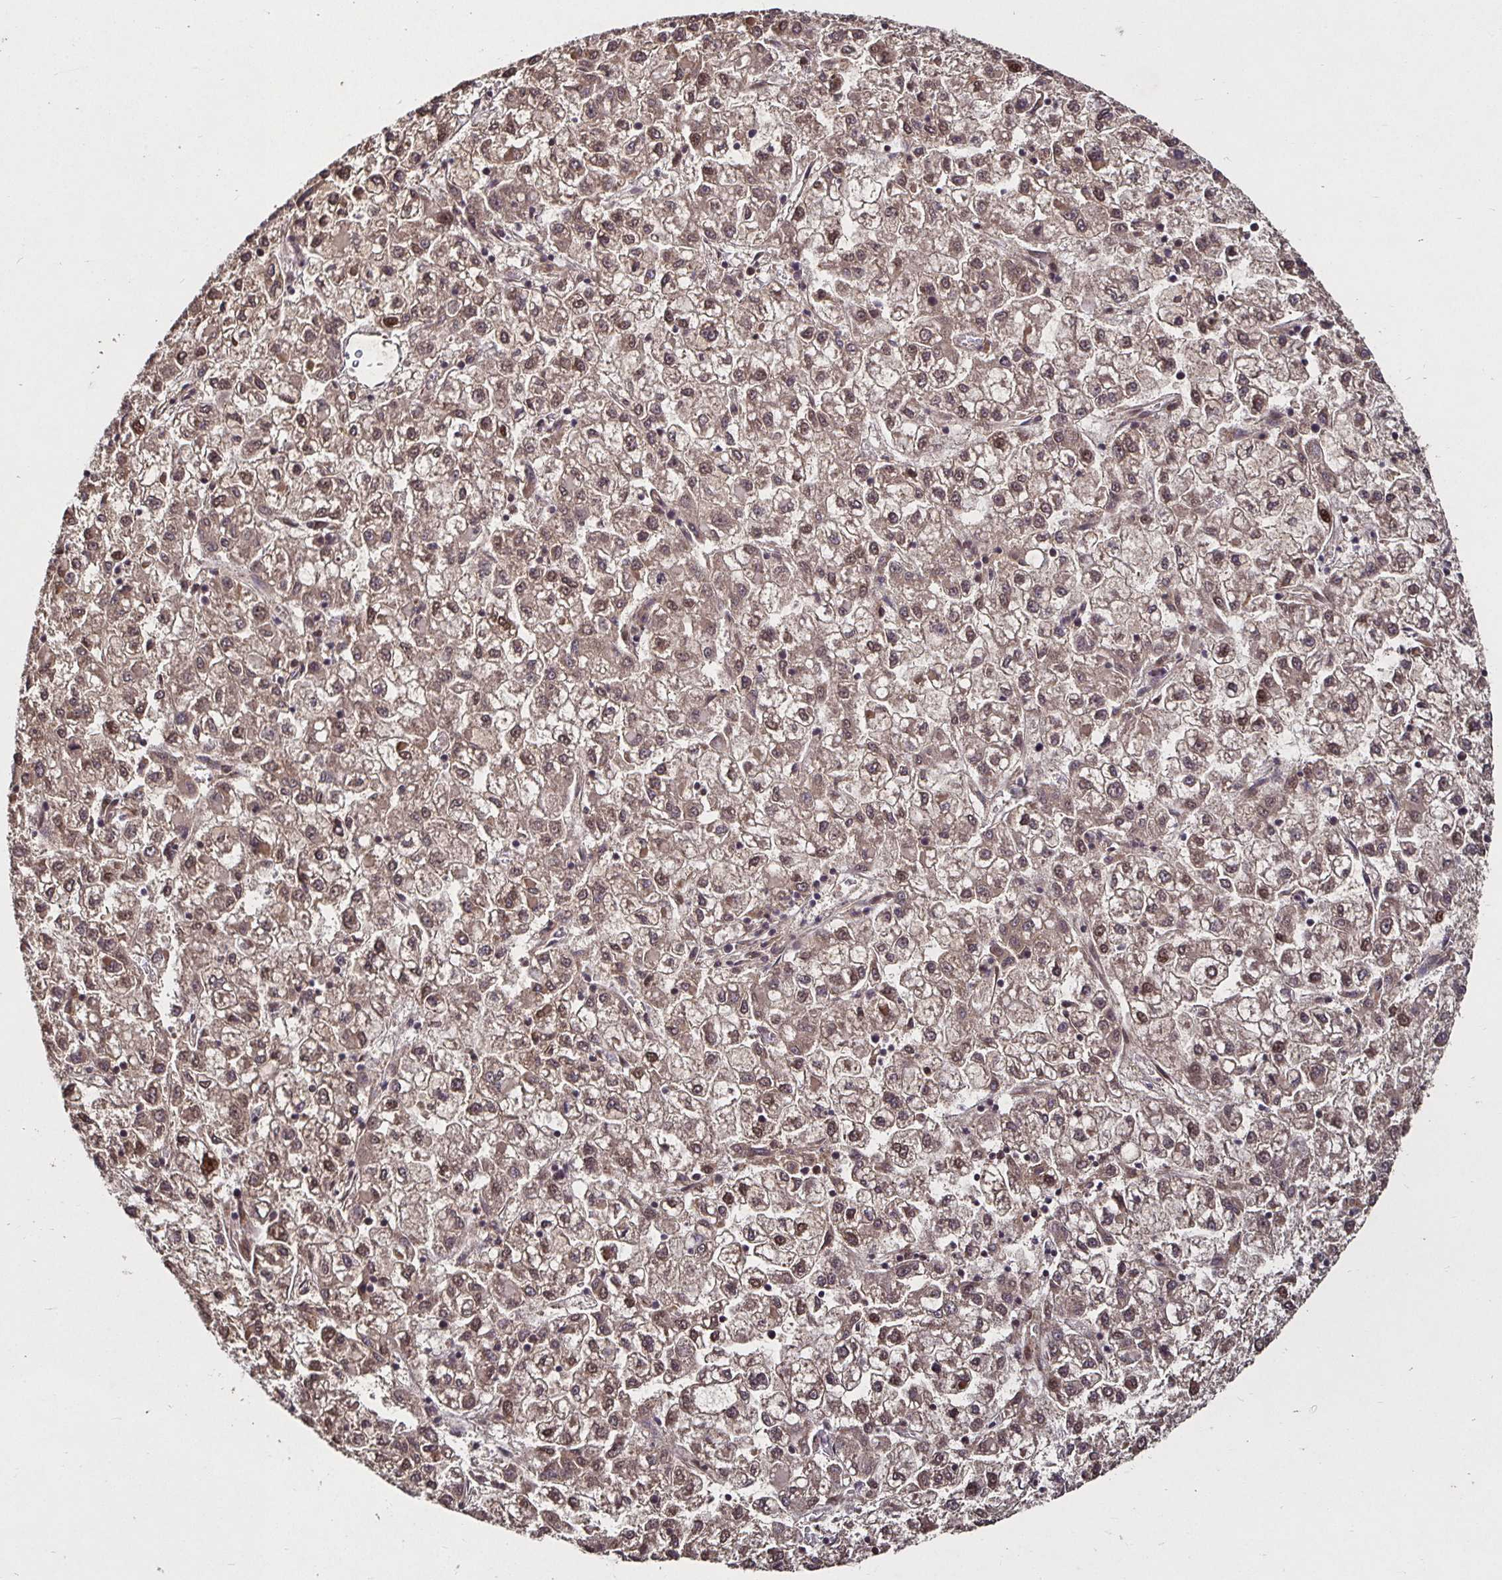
{"staining": {"intensity": "weak", "quantity": ">75%", "location": "cytoplasmic/membranous"}, "tissue": "liver cancer", "cell_type": "Tumor cells", "image_type": "cancer", "snomed": [{"axis": "morphology", "description": "Carcinoma, Hepatocellular, NOS"}, {"axis": "topography", "description": "Liver"}], "caption": "DAB (3,3'-diaminobenzidine) immunohistochemical staining of human liver hepatocellular carcinoma displays weak cytoplasmic/membranous protein staining in about >75% of tumor cells.", "gene": "SMYD3", "patient": {"sex": "male", "age": 40}}